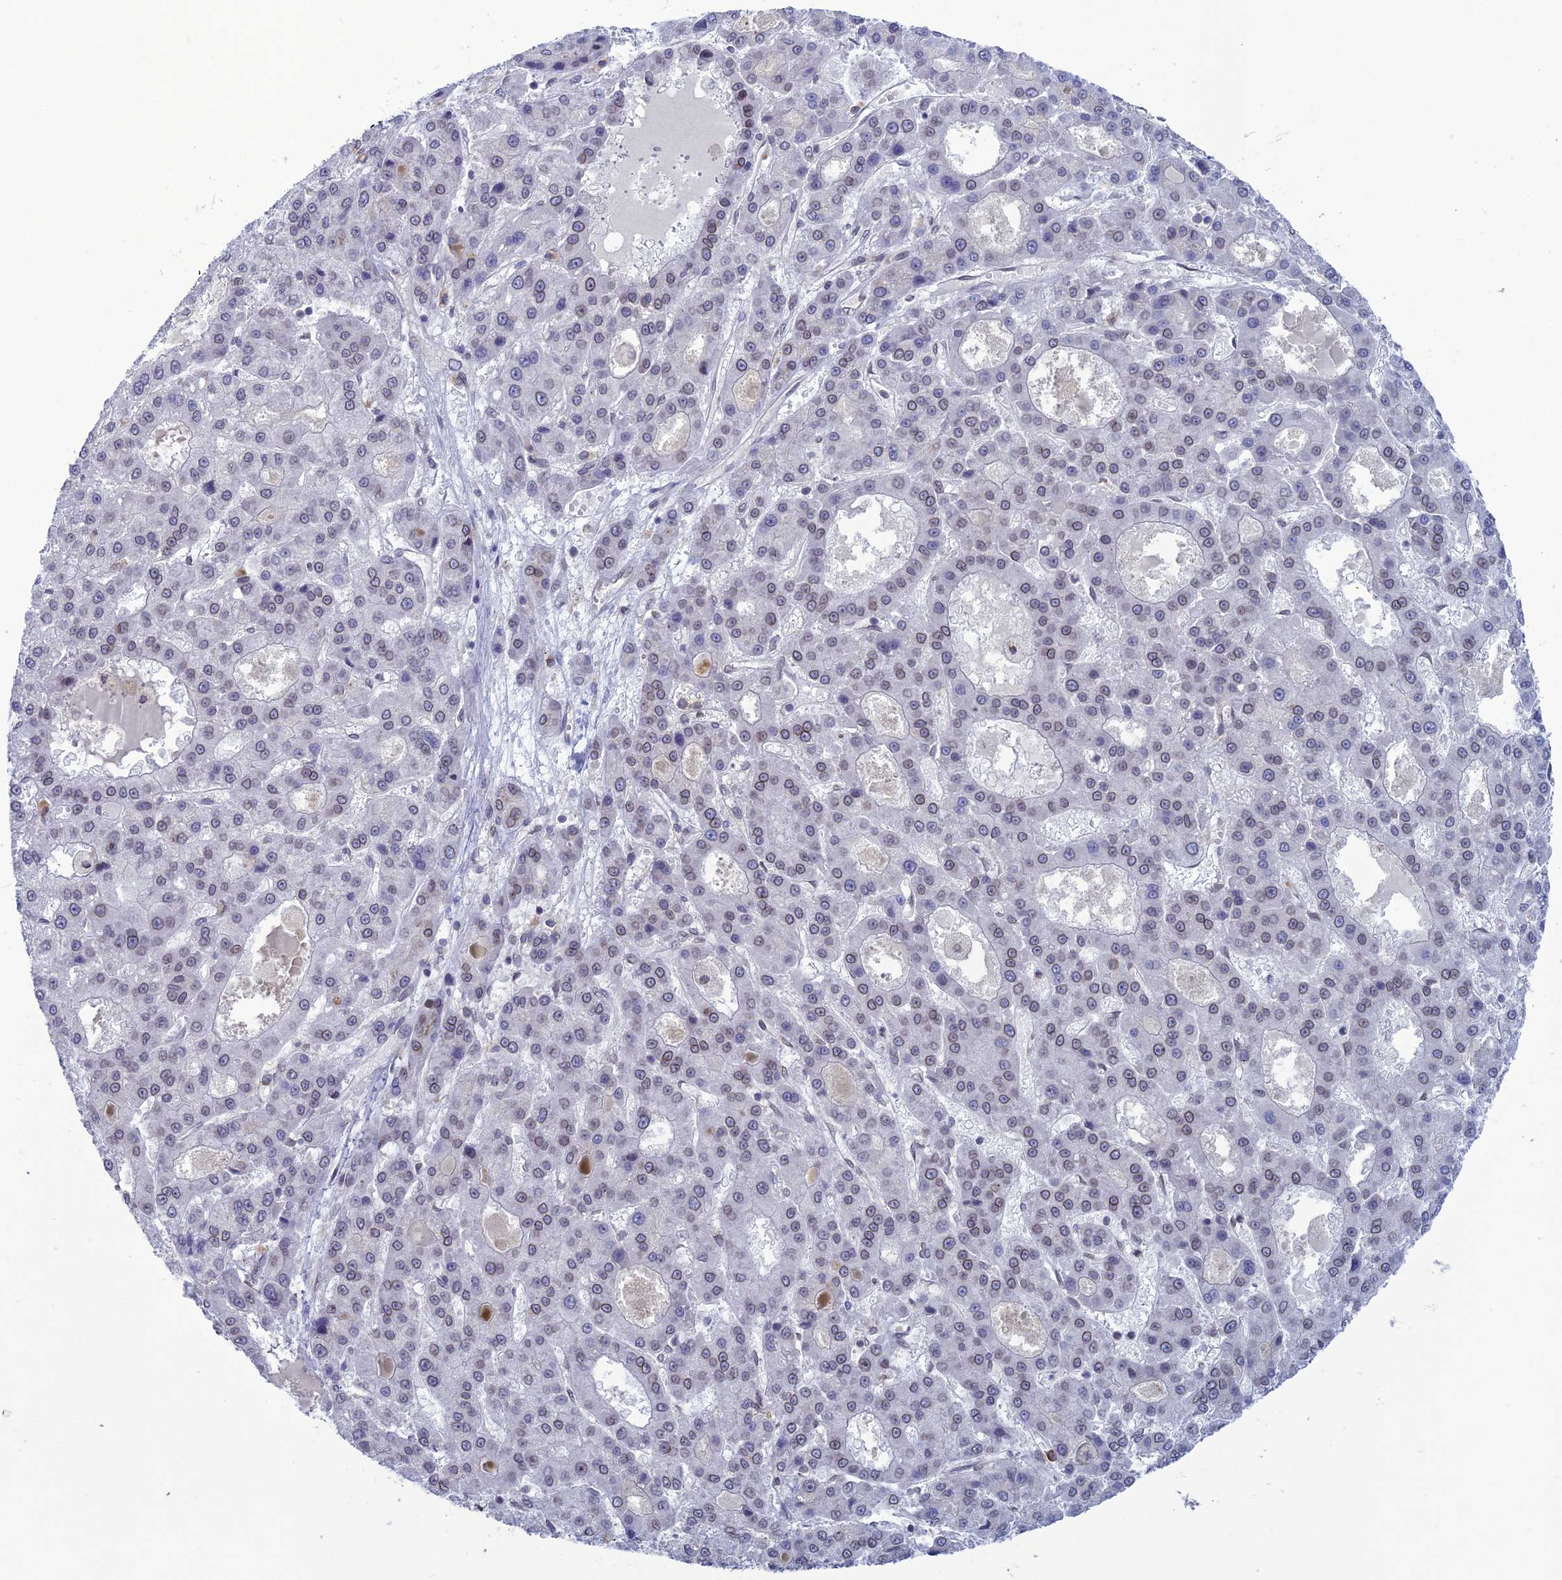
{"staining": {"intensity": "weak", "quantity": "25%-75%", "location": "cytoplasmic/membranous,nuclear"}, "tissue": "liver cancer", "cell_type": "Tumor cells", "image_type": "cancer", "snomed": [{"axis": "morphology", "description": "Carcinoma, Hepatocellular, NOS"}, {"axis": "topography", "description": "Liver"}], "caption": "Hepatocellular carcinoma (liver) stained with a brown dye demonstrates weak cytoplasmic/membranous and nuclear positive positivity in about 25%-75% of tumor cells.", "gene": "WDR46", "patient": {"sex": "male", "age": 70}}